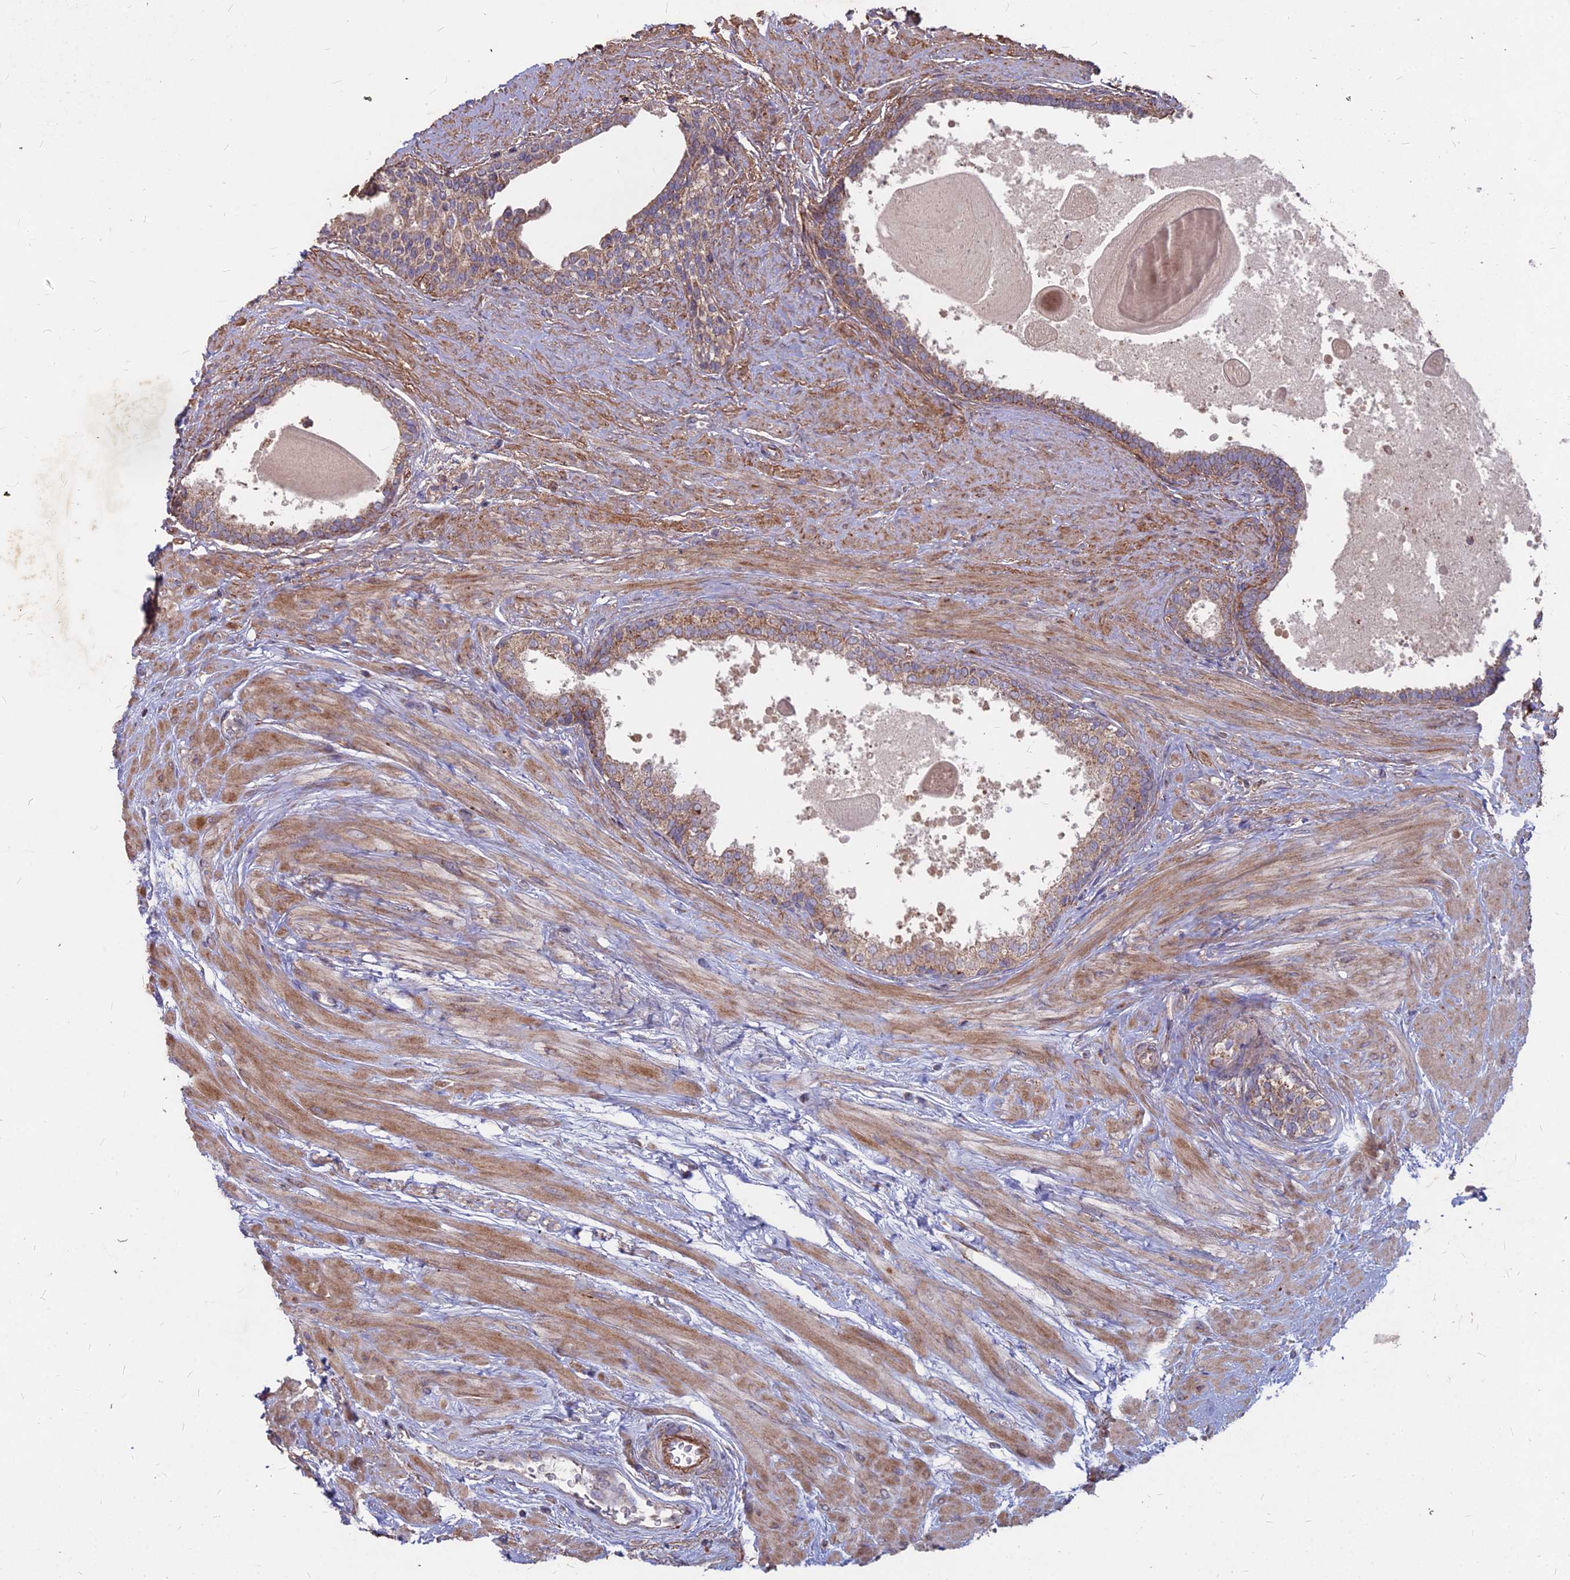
{"staining": {"intensity": "moderate", "quantity": ">75%", "location": "cytoplasmic/membranous"}, "tissue": "prostate", "cell_type": "Glandular cells", "image_type": "normal", "snomed": [{"axis": "morphology", "description": "Normal tissue, NOS"}, {"axis": "topography", "description": "Prostate"}], "caption": "A high-resolution photomicrograph shows immunohistochemistry (IHC) staining of unremarkable prostate, which shows moderate cytoplasmic/membranous staining in approximately >75% of glandular cells. The protein is stained brown, and the nuclei are stained in blue (DAB (3,3'-diaminobenzidine) IHC with brightfield microscopy, high magnification).", "gene": "COX11", "patient": {"sex": "male", "age": 57}}